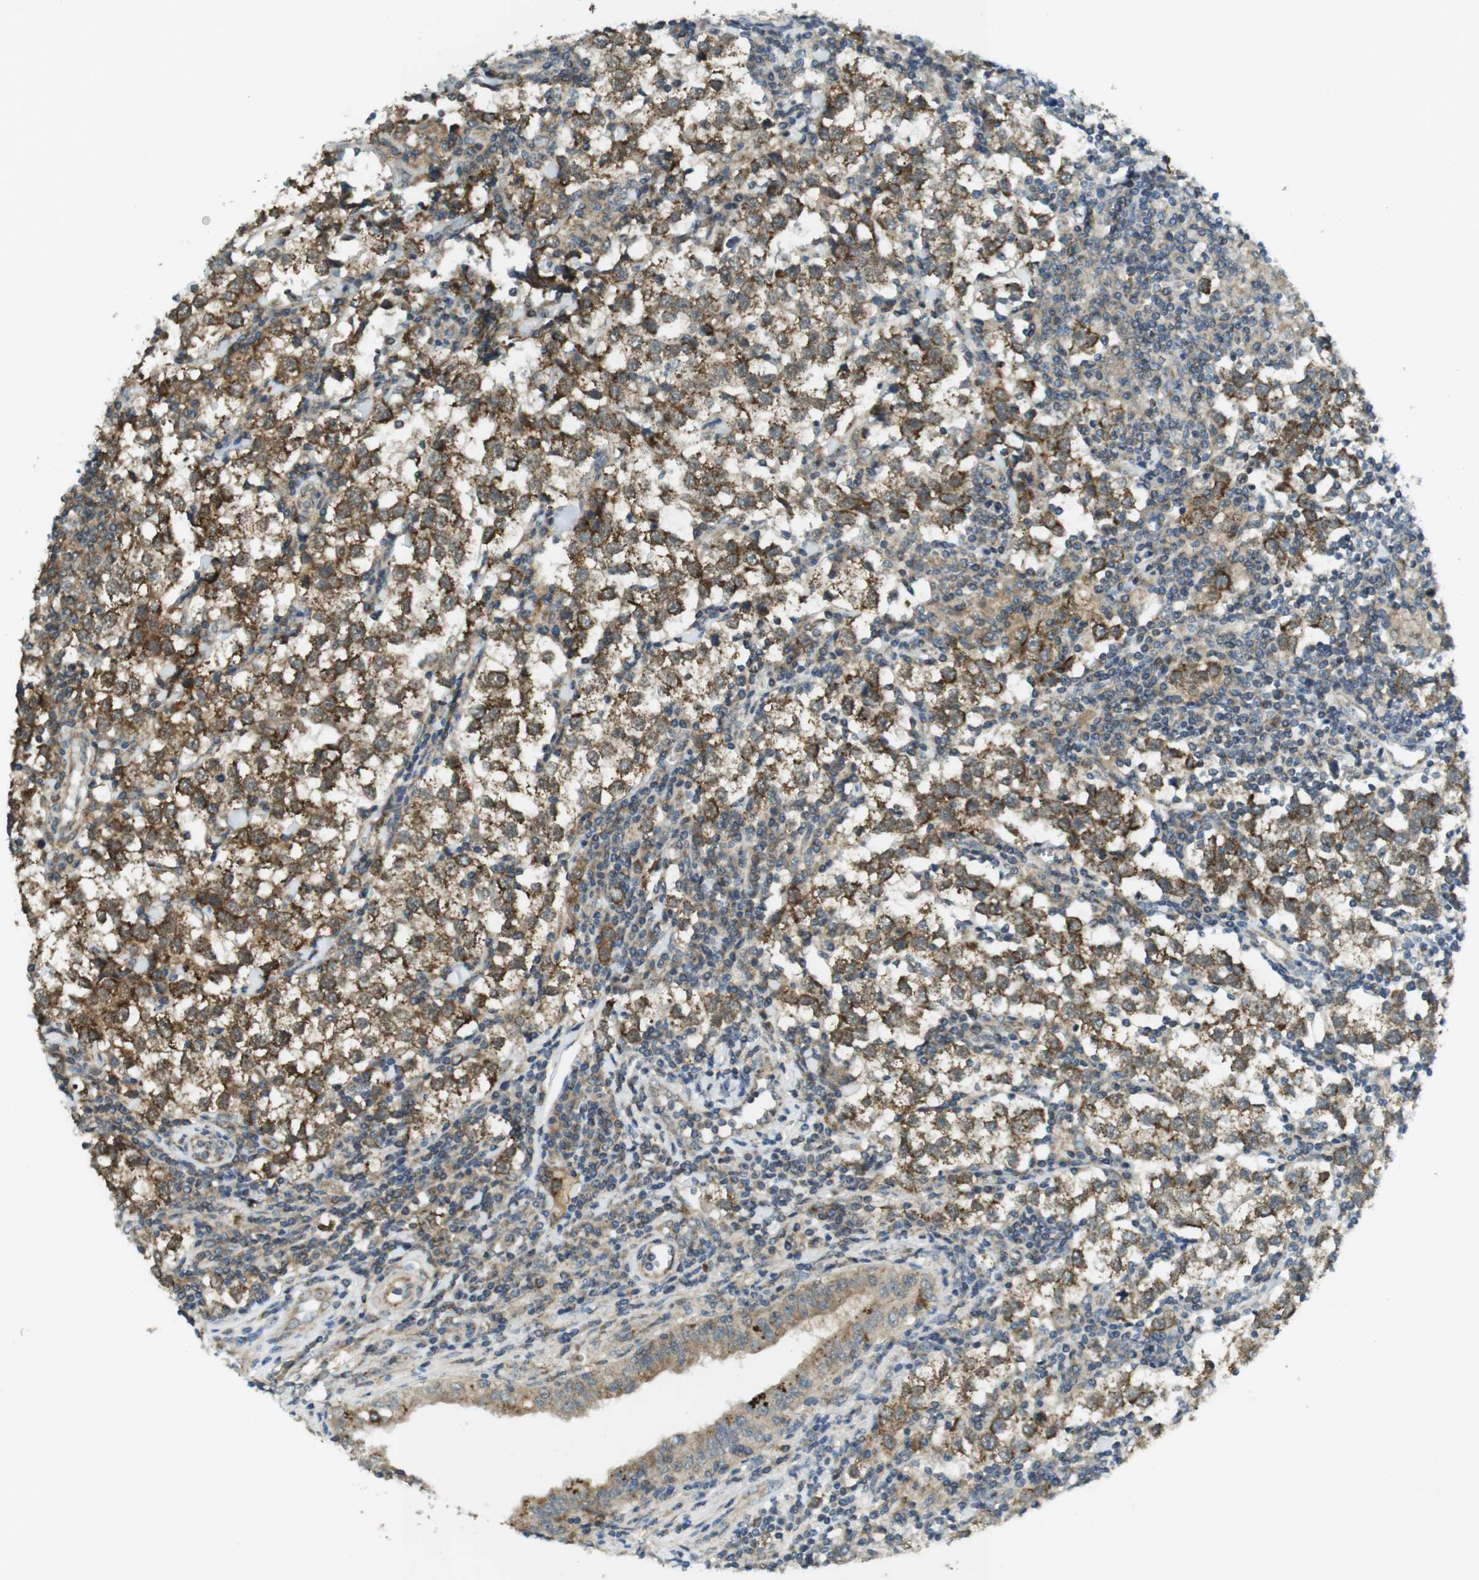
{"staining": {"intensity": "moderate", "quantity": ">75%", "location": "cytoplasmic/membranous"}, "tissue": "testis cancer", "cell_type": "Tumor cells", "image_type": "cancer", "snomed": [{"axis": "morphology", "description": "Seminoma, NOS"}, {"axis": "morphology", "description": "Carcinoma, Embryonal, NOS"}, {"axis": "topography", "description": "Testis"}], "caption": "Moderate cytoplasmic/membranous staining for a protein is identified in approximately >75% of tumor cells of testis cancer (seminoma) using IHC.", "gene": "BRI3BP", "patient": {"sex": "male", "age": 36}}